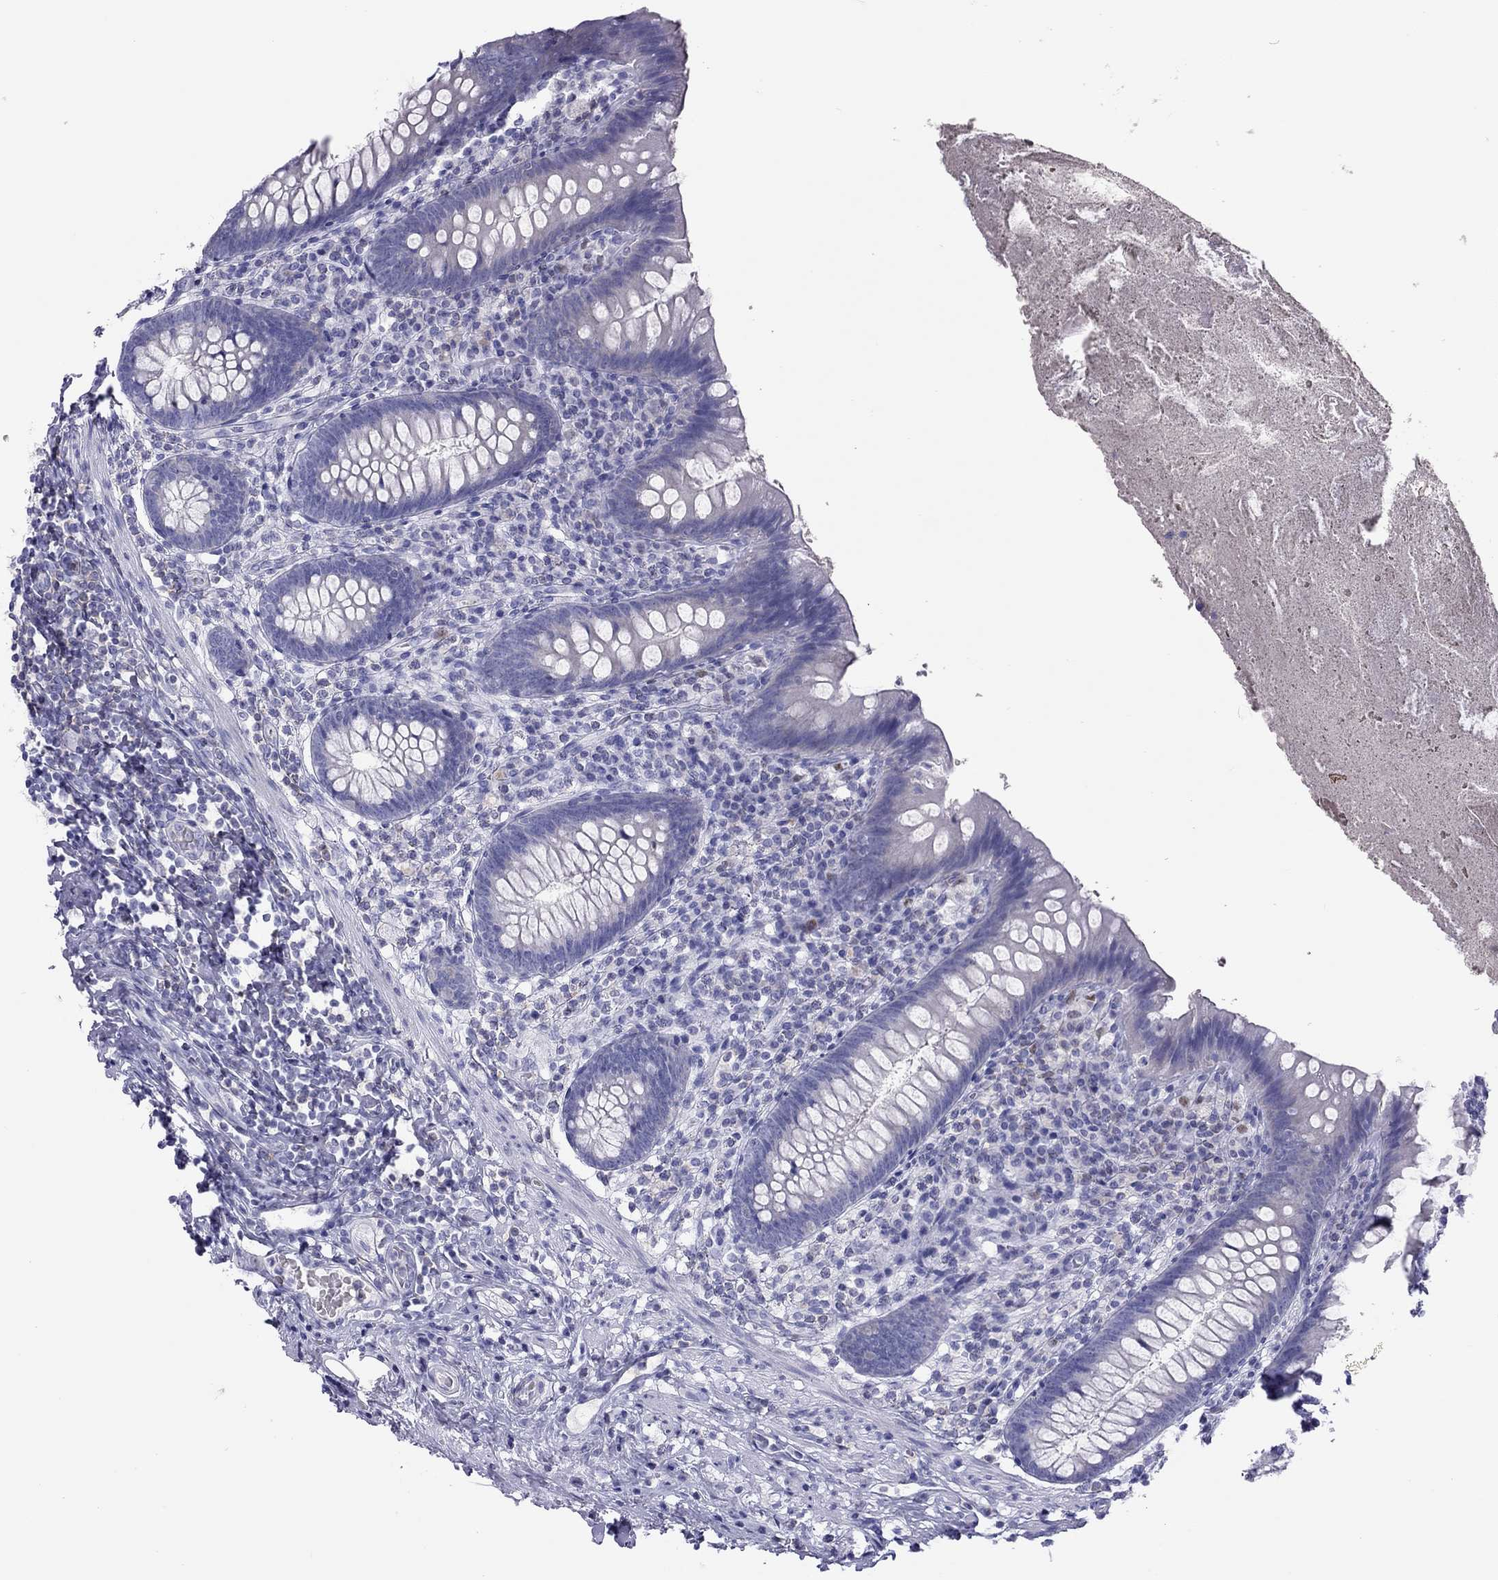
{"staining": {"intensity": "negative", "quantity": "none", "location": "none"}, "tissue": "appendix", "cell_type": "Glandular cells", "image_type": "normal", "snomed": [{"axis": "morphology", "description": "Normal tissue, NOS"}, {"axis": "topography", "description": "Appendix"}], "caption": "Protein analysis of unremarkable appendix shows no significant staining in glandular cells.", "gene": "STAG3", "patient": {"sex": "male", "age": 47}}